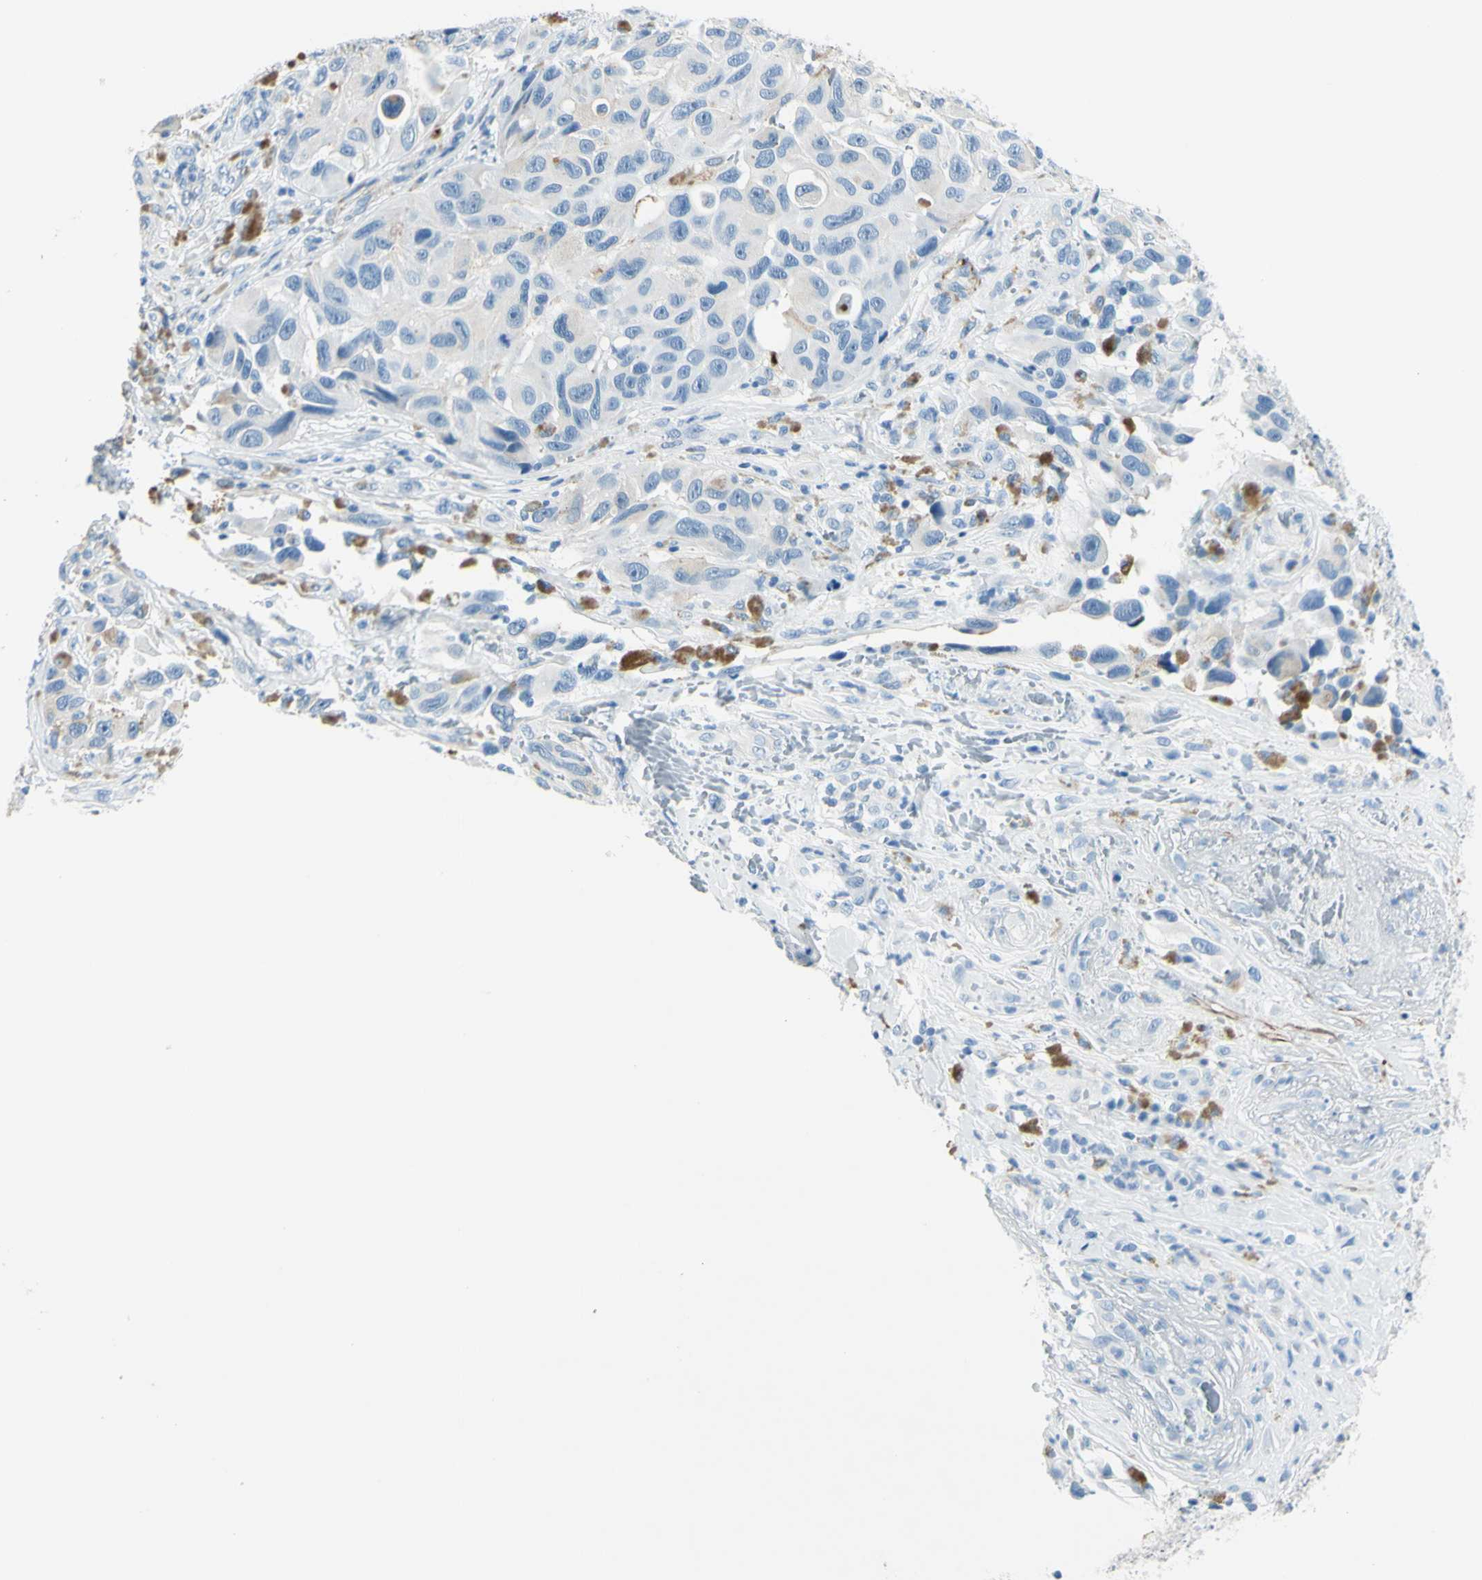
{"staining": {"intensity": "weak", "quantity": "<25%", "location": "cytoplasmic/membranous"}, "tissue": "melanoma", "cell_type": "Tumor cells", "image_type": "cancer", "snomed": [{"axis": "morphology", "description": "Malignant melanoma, NOS"}, {"axis": "topography", "description": "Skin"}], "caption": "Tumor cells are negative for protein expression in human melanoma. (Brightfield microscopy of DAB immunohistochemistry (IHC) at high magnification).", "gene": "CDH15", "patient": {"sex": "female", "age": 73}}